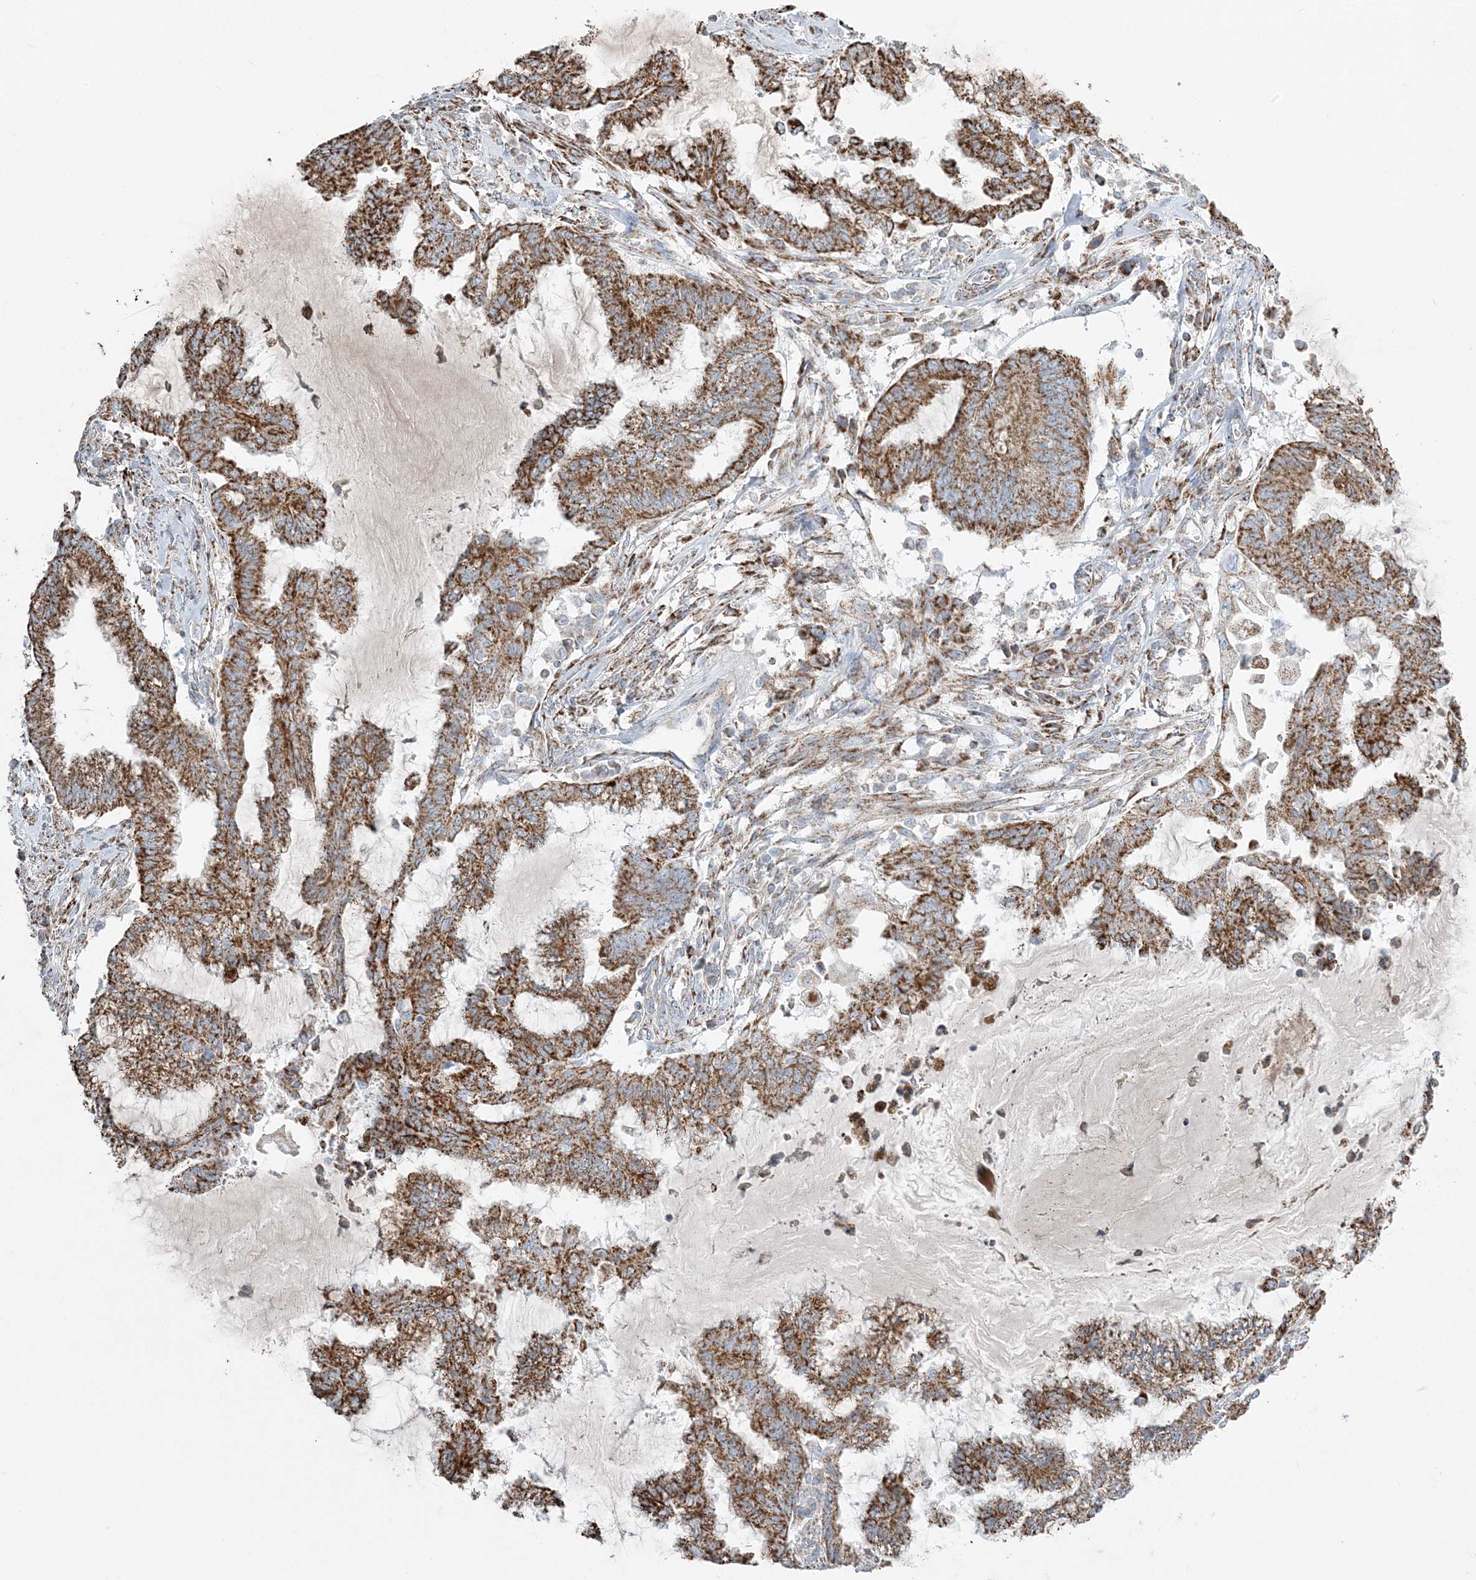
{"staining": {"intensity": "strong", "quantity": ">75%", "location": "cytoplasmic/membranous"}, "tissue": "endometrial cancer", "cell_type": "Tumor cells", "image_type": "cancer", "snomed": [{"axis": "morphology", "description": "Adenocarcinoma, NOS"}, {"axis": "topography", "description": "Endometrium"}], "caption": "Protein staining of endometrial adenocarcinoma tissue exhibits strong cytoplasmic/membranous staining in approximately >75% of tumor cells. The protein is stained brown, and the nuclei are stained in blue (DAB (3,3'-diaminobenzidine) IHC with brightfield microscopy, high magnification).", "gene": "RAB11FIP3", "patient": {"sex": "female", "age": 86}}